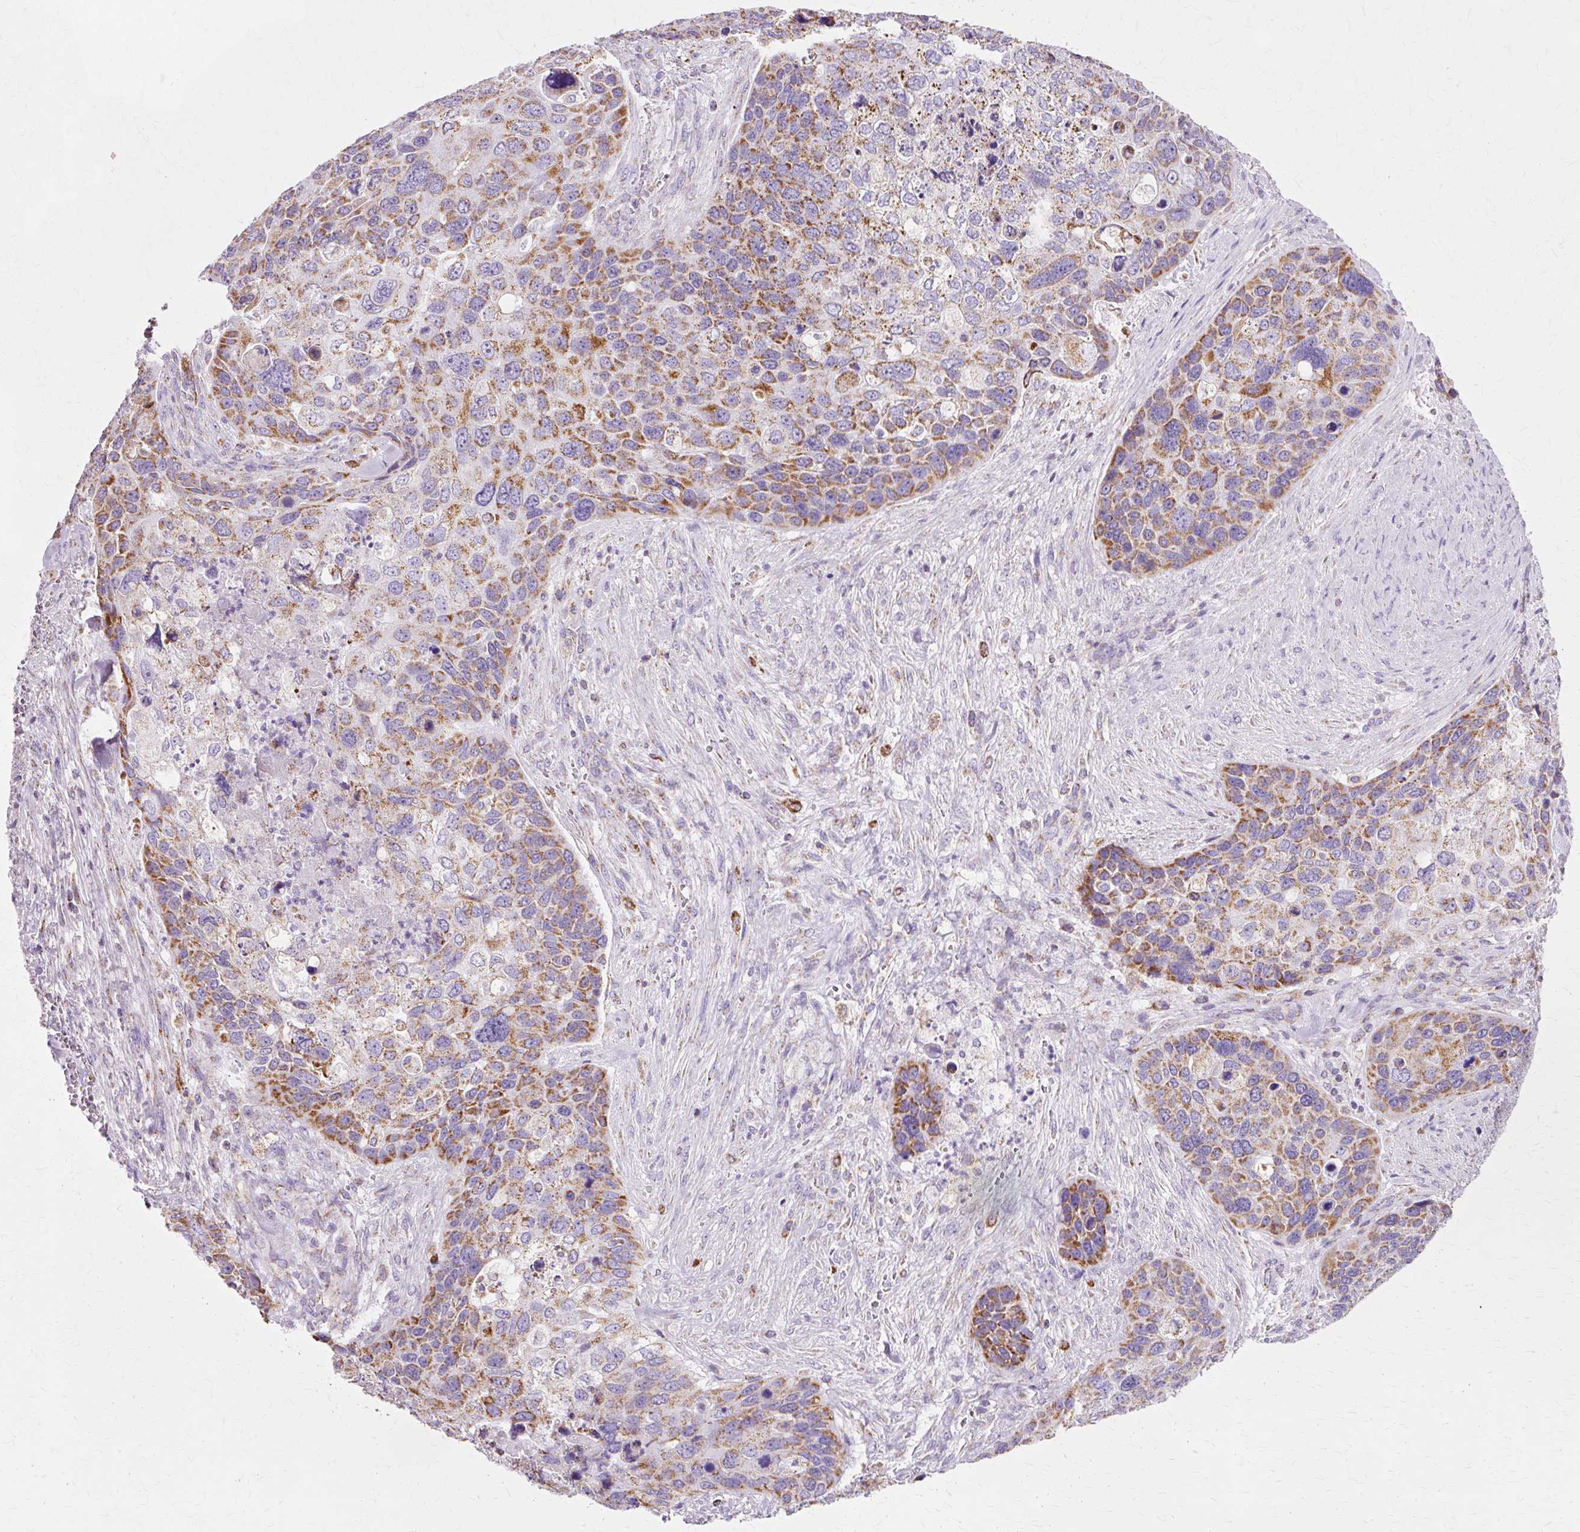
{"staining": {"intensity": "moderate", "quantity": ">75%", "location": "cytoplasmic/membranous"}, "tissue": "skin cancer", "cell_type": "Tumor cells", "image_type": "cancer", "snomed": [{"axis": "morphology", "description": "Basal cell carcinoma"}, {"axis": "topography", "description": "Skin"}], "caption": "Skin cancer stained for a protein (brown) exhibits moderate cytoplasmic/membranous positive positivity in about >75% of tumor cells.", "gene": "ATP5PO", "patient": {"sex": "female", "age": 74}}